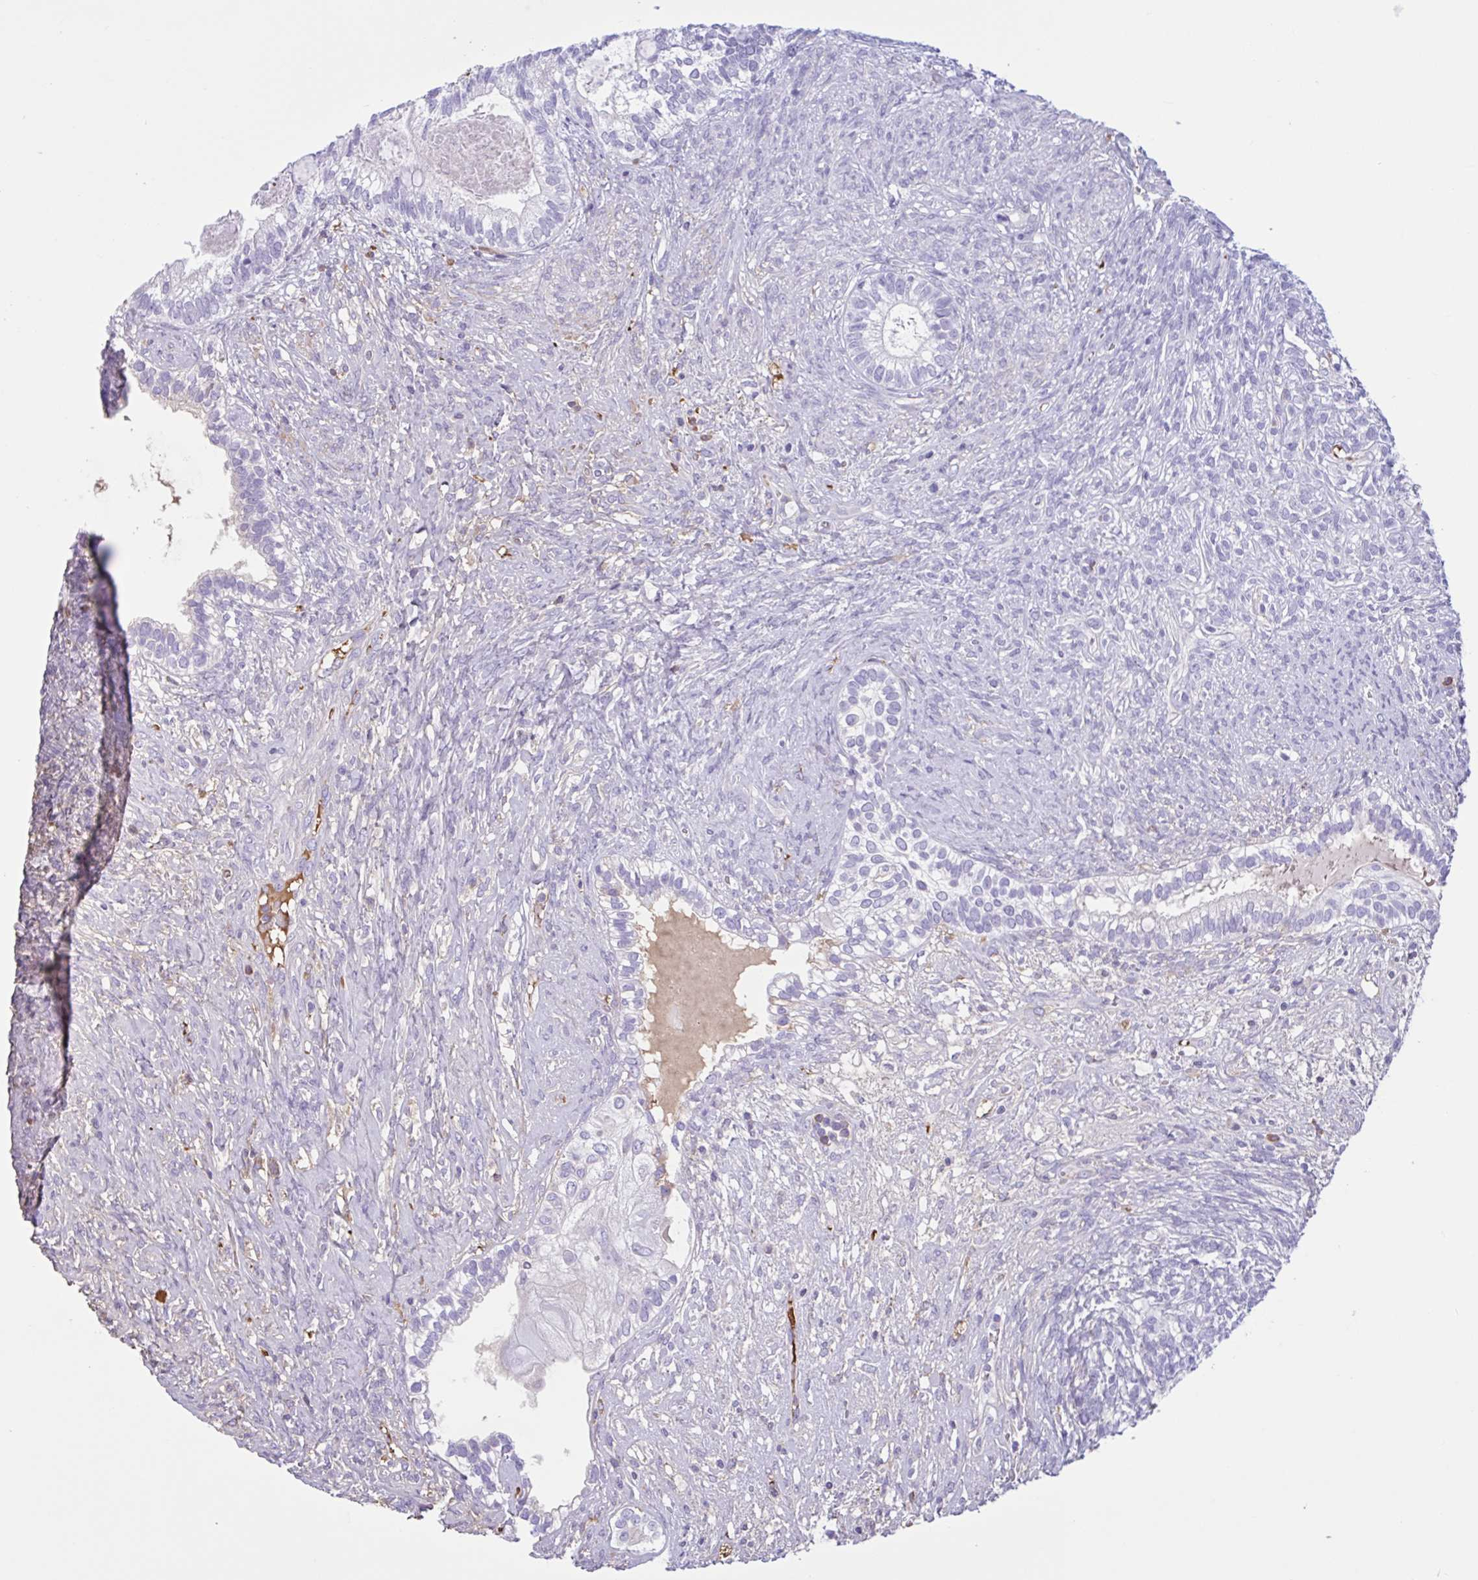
{"staining": {"intensity": "negative", "quantity": "none", "location": "none"}, "tissue": "testis cancer", "cell_type": "Tumor cells", "image_type": "cancer", "snomed": [{"axis": "morphology", "description": "Seminoma, NOS"}, {"axis": "morphology", "description": "Carcinoma, Embryonal, NOS"}, {"axis": "topography", "description": "Testis"}], "caption": "Immunohistochemistry of seminoma (testis) displays no staining in tumor cells.", "gene": "LARGE2", "patient": {"sex": "male", "age": 41}}